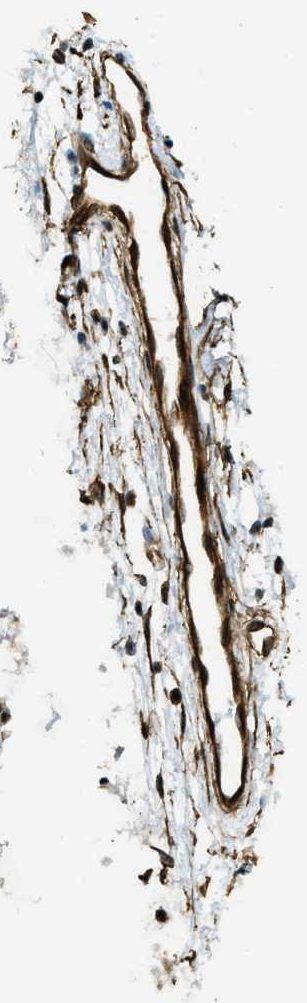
{"staining": {"intensity": "strong", "quantity": ">75%", "location": "cytoplasmic/membranous,nuclear"}, "tissue": "nasopharynx", "cell_type": "Respiratory epithelial cells", "image_type": "normal", "snomed": [{"axis": "morphology", "description": "Normal tissue, NOS"}, {"axis": "topography", "description": "Nasopharynx"}], "caption": "Immunohistochemical staining of unremarkable nasopharynx reveals strong cytoplasmic/membranous,nuclear protein staining in about >75% of respiratory epithelial cells.", "gene": "CFAP36", "patient": {"sex": "male", "age": 21}}